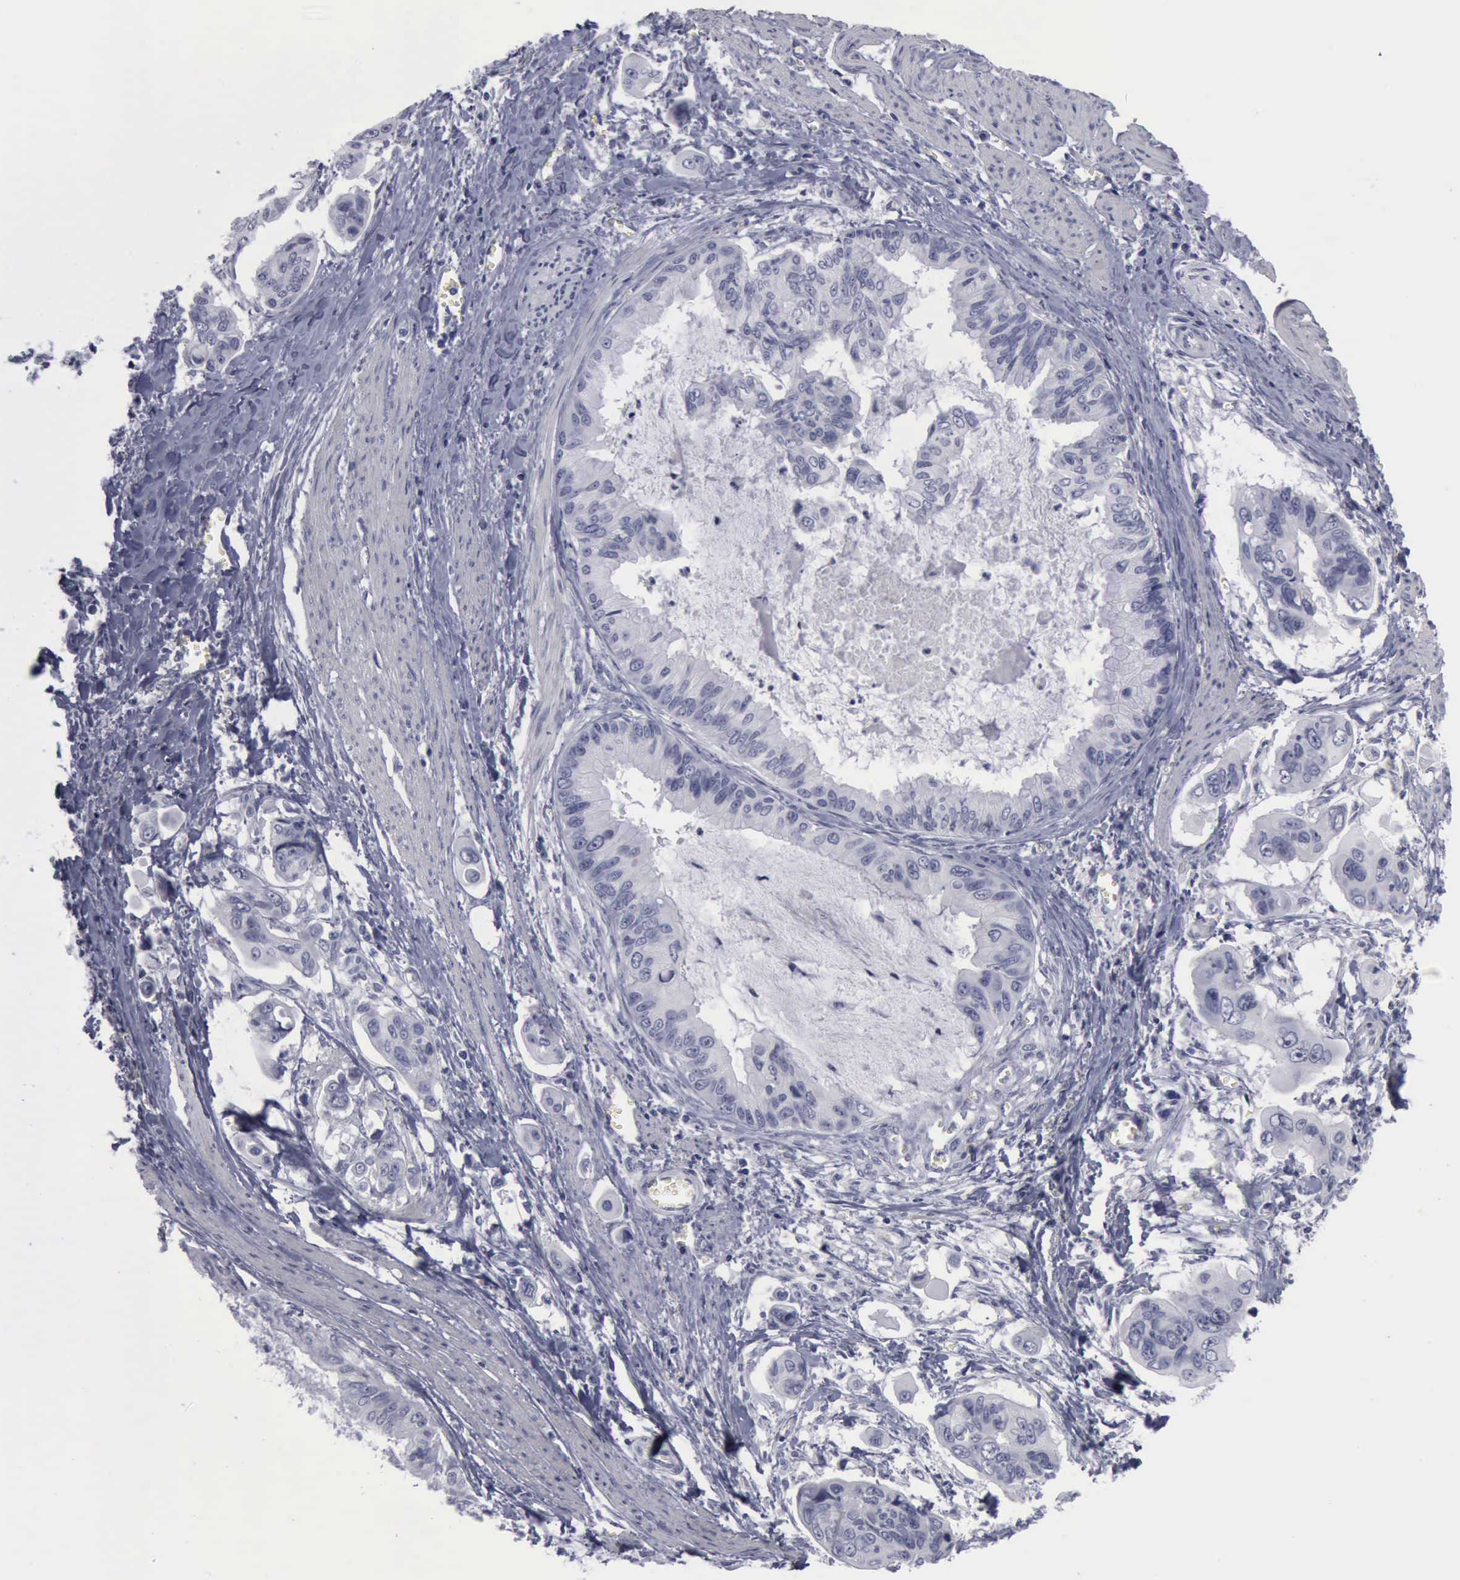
{"staining": {"intensity": "negative", "quantity": "none", "location": "none"}, "tissue": "stomach cancer", "cell_type": "Tumor cells", "image_type": "cancer", "snomed": [{"axis": "morphology", "description": "Adenocarcinoma, NOS"}, {"axis": "topography", "description": "Stomach, upper"}], "caption": "Immunohistochemistry (IHC) micrograph of human stomach cancer (adenocarcinoma) stained for a protein (brown), which shows no staining in tumor cells.", "gene": "KRT13", "patient": {"sex": "male", "age": 80}}